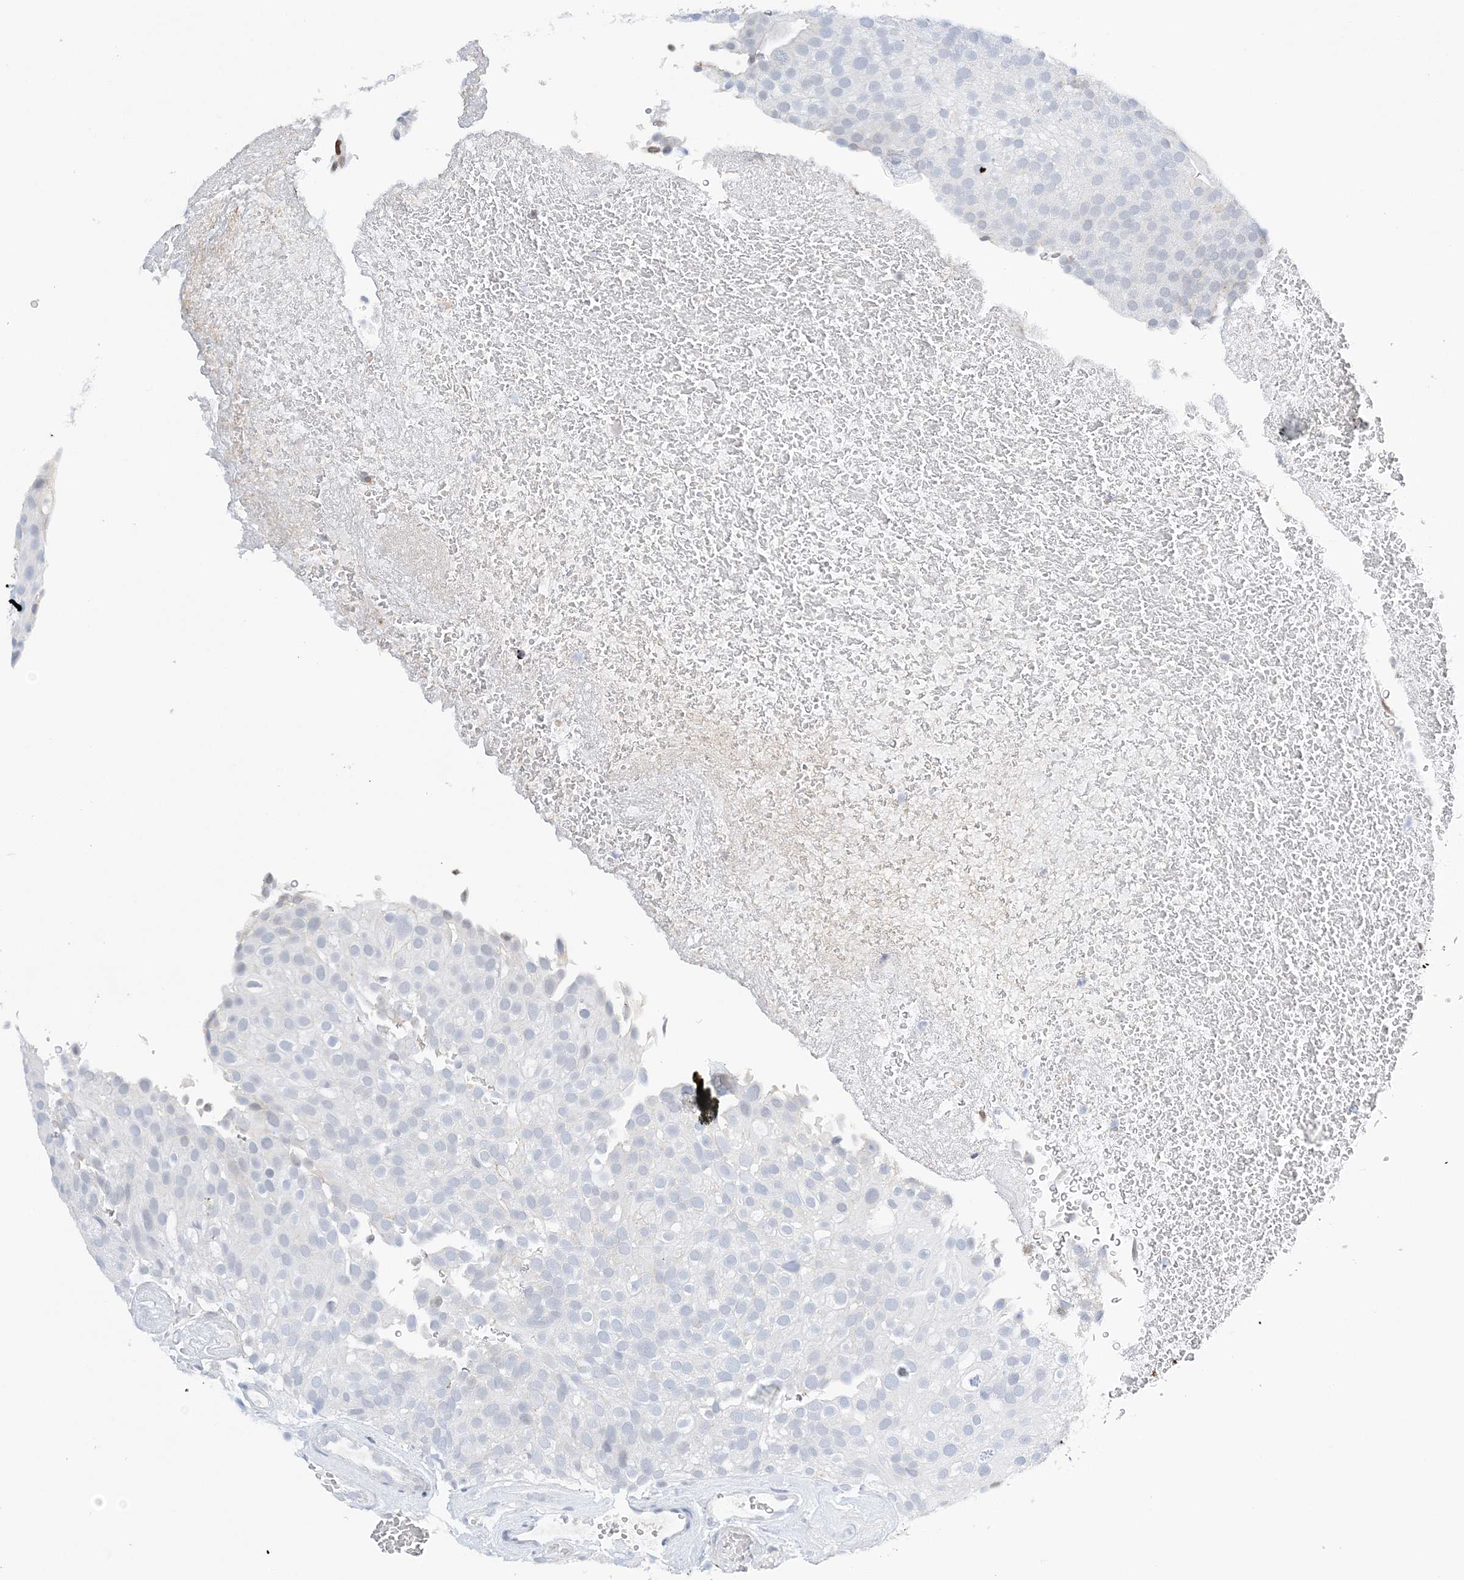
{"staining": {"intensity": "negative", "quantity": "none", "location": "none"}, "tissue": "urothelial cancer", "cell_type": "Tumor cells", "image_type": "cancer", "snomed": [{"axis": "morphology", "description": "Urothelial carcinoma, Low grade"}, {"axis": "topography", "description": "Urinary bladder"}], "caption": "An immunohistochemistry (IHC) micrograph of low-grade urothelial carcinoma is shown. There is no staining in tumor cells of low-grade urothelial carcinoma. The staining was performed using DAB (3,3'-diaminobenzidine) to visualize the protein expression in brown, while the nuclei were stained in blue with hematoxylin (Magnification: 20x).", "gene": "PRMT9", "patient": {"sex": "male", "age": 78}}